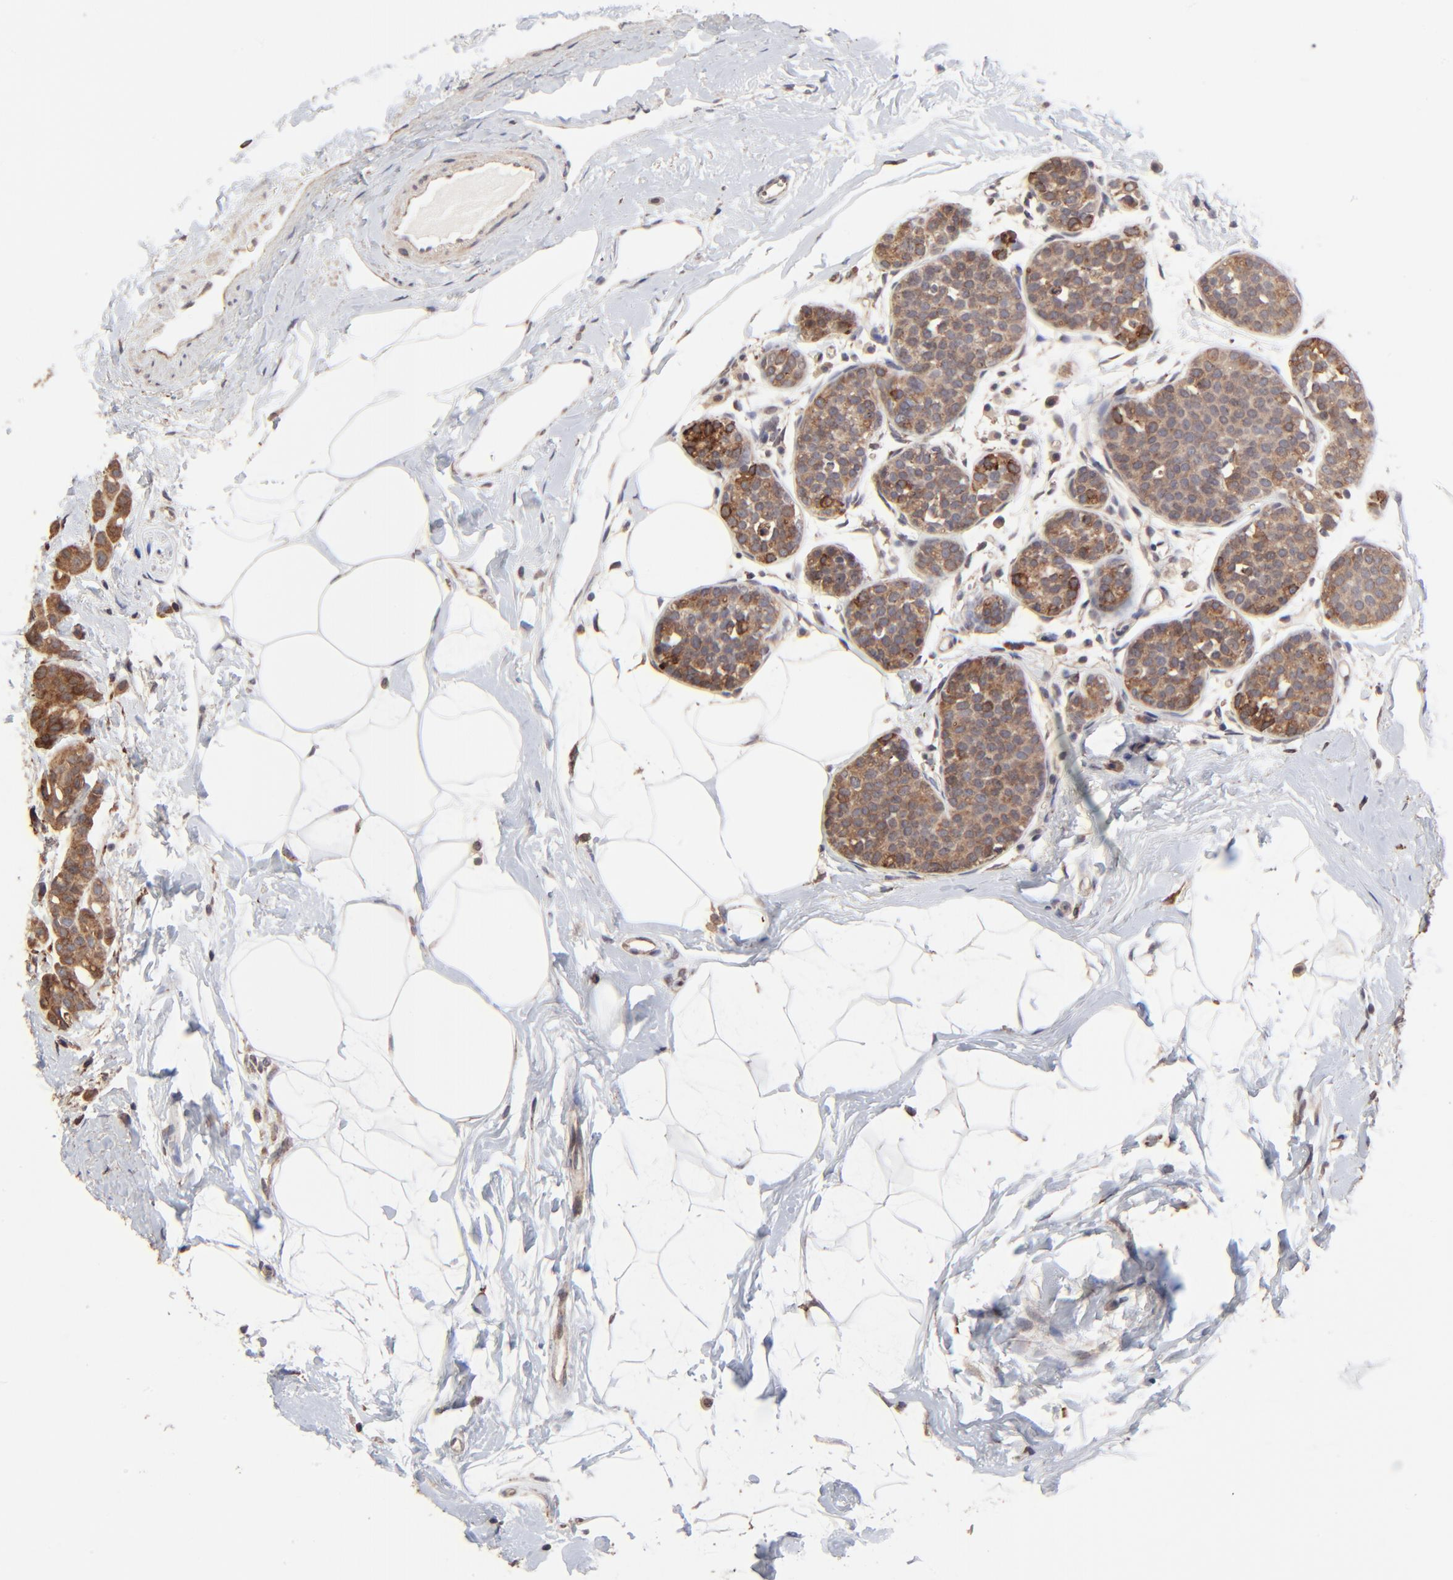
{"staining": {"intensity": "strong", "quantity": ">75%", "location": "cytoplasmic/membranous"}, "tissue": "breast cancer", "cell_type": "Tumor cells", "image_type": "cancer", "snomed": [{"axis": "morphology", "description": "Lobular carcinoma, in situ"}, {"axis": "morphology", "description": "Lobular carcinoma"}, {"axis": "topography", "description": "Breast"}], "caption": "The histopathology image exhibits immunohistochemical staining of breast cancer (lobular carcinoma). There is strong cytoplasmic/membranous expression is seen in about >75% of tumor cells. Nuclei are stained in blue.", "gene": "ELP2", "patient": {"sex": "female", "age": 41}}